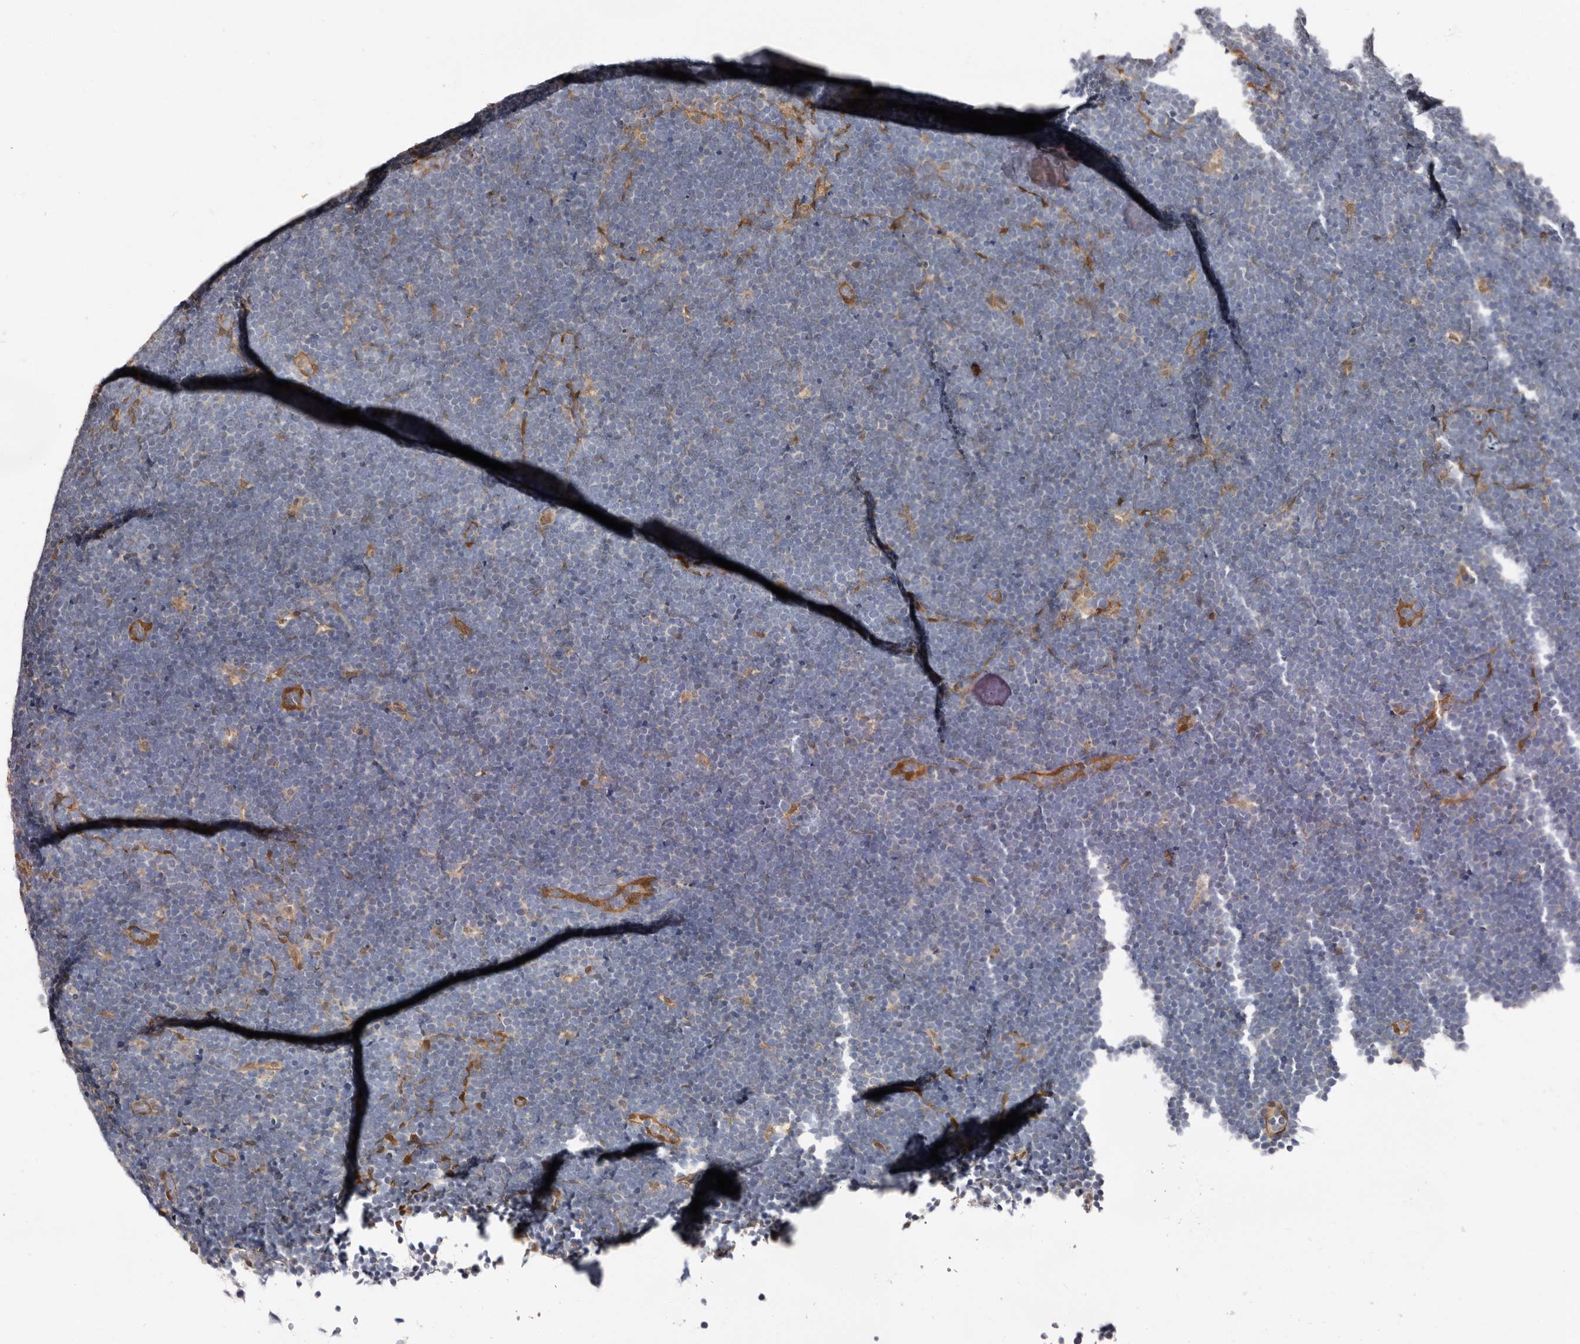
{"staining": {"intensity": "negative", "quantity": "none", "location": "none"}, "tissue": "lymphoma", "cell_type": "Tumor cells", "image_type": "cancer", "snomed": [{"axis": "morphology", "description": "Malignant lymphoma, non-Hodgkin's type, High grade"}, {"axis": "topography", "description": "Lymph node"}], "caption": "There is no significant expression in tumor cells of high-grade malignant lymphoma, non-Hodgkin's type.", "gene": "TP53I3", "patient": {"sex": "male", "age": 13}}